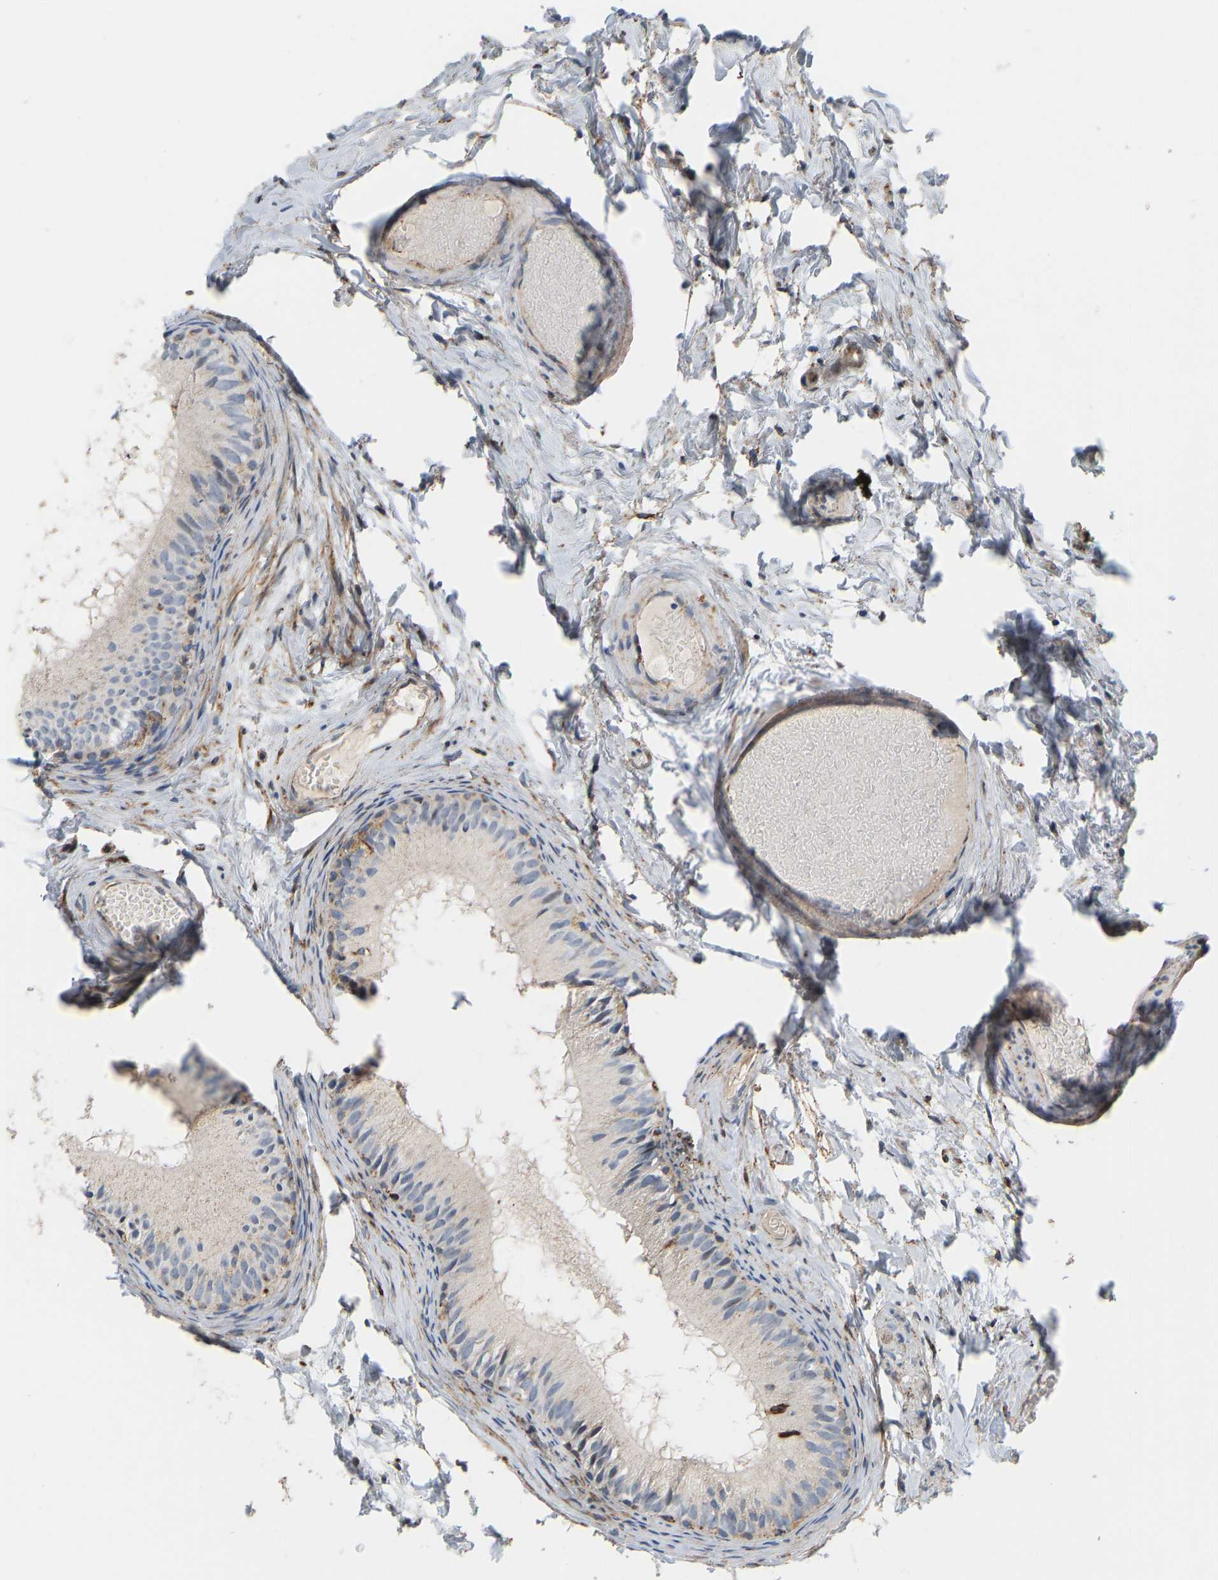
{"staining": {"intensity": "moderate", "quantity": "25%-75%", "location": "cytoplasmic/membranous"}, "tissue": "epididymis", "cell_type": "Glandular cells", "image_type": "normal", "snomed": [{"axis": "morphology", "description": "Normal tissue, NOS"}, {"axis": "topography", "description": "Epididymis"}], "caption": "Epididymis was stained to show a protein in brown. There is medium levels of moderate cytoplasmic/membranous expression in approximately 25%-75% of glandular cells. (DAB = brown stain, brightfield microscopy at high magnification).", "gene": "GPSM2", "patient": {"sex": "male", "age": 46}}